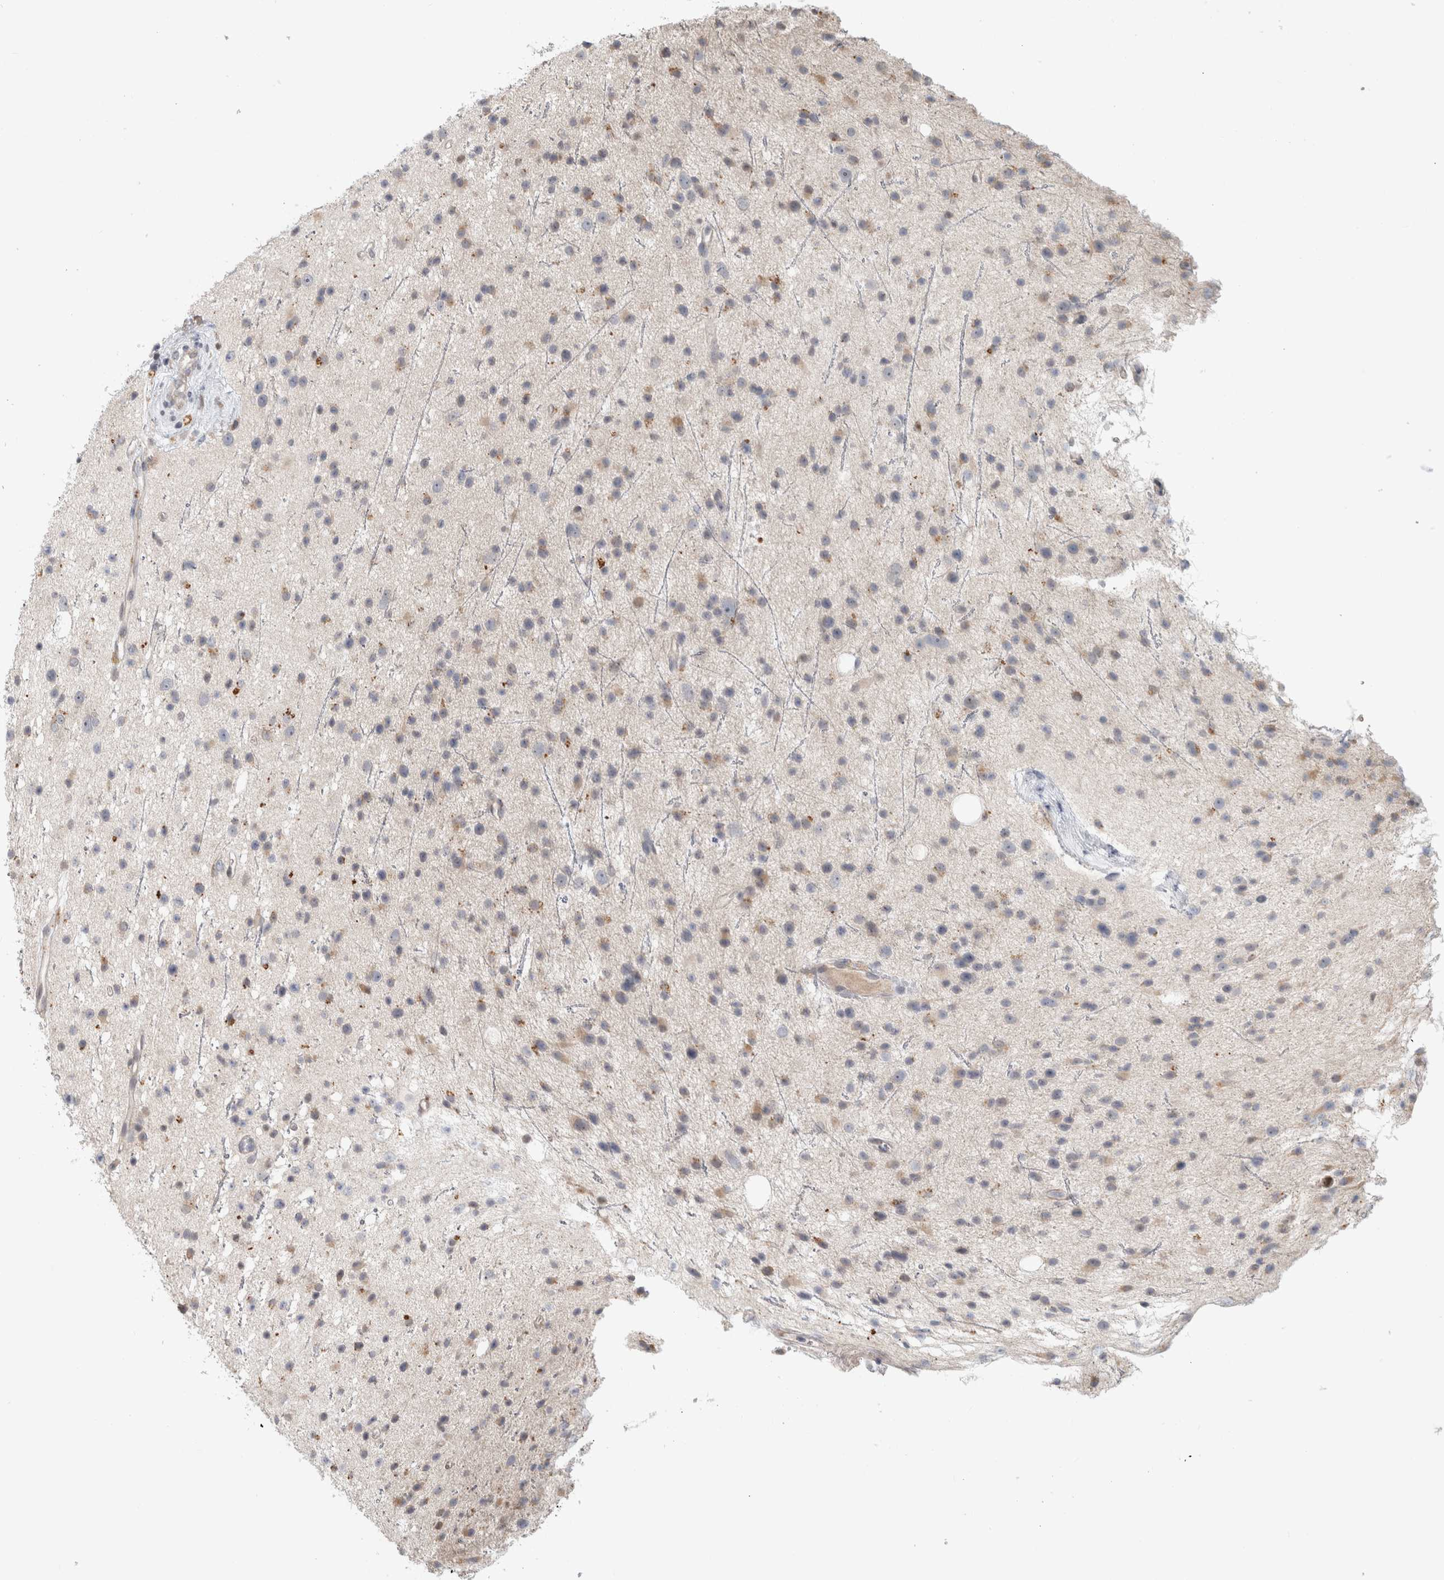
{"staining": {"intensity": "weak", "quantity": "25%-75%", "location": "cytoplasmic/membranous"}, "tissue": "glioma", "cell_type": "Tumor cells", "image_type": "cancer", "snomed": [{"axis": "morphology", "description": "Glioma, malignant, Low grade"}, {"axis": "topography", "description": "Cerebral cortex"}], "caption": "Protein analysis of malignant glioma (low-grade) tissue displays weak cytoplasmic/membranous expression in approximately 25%-75% of tumor cells.", "gene": "NAB2", "patient": {"sex": "female", "age": 39}}